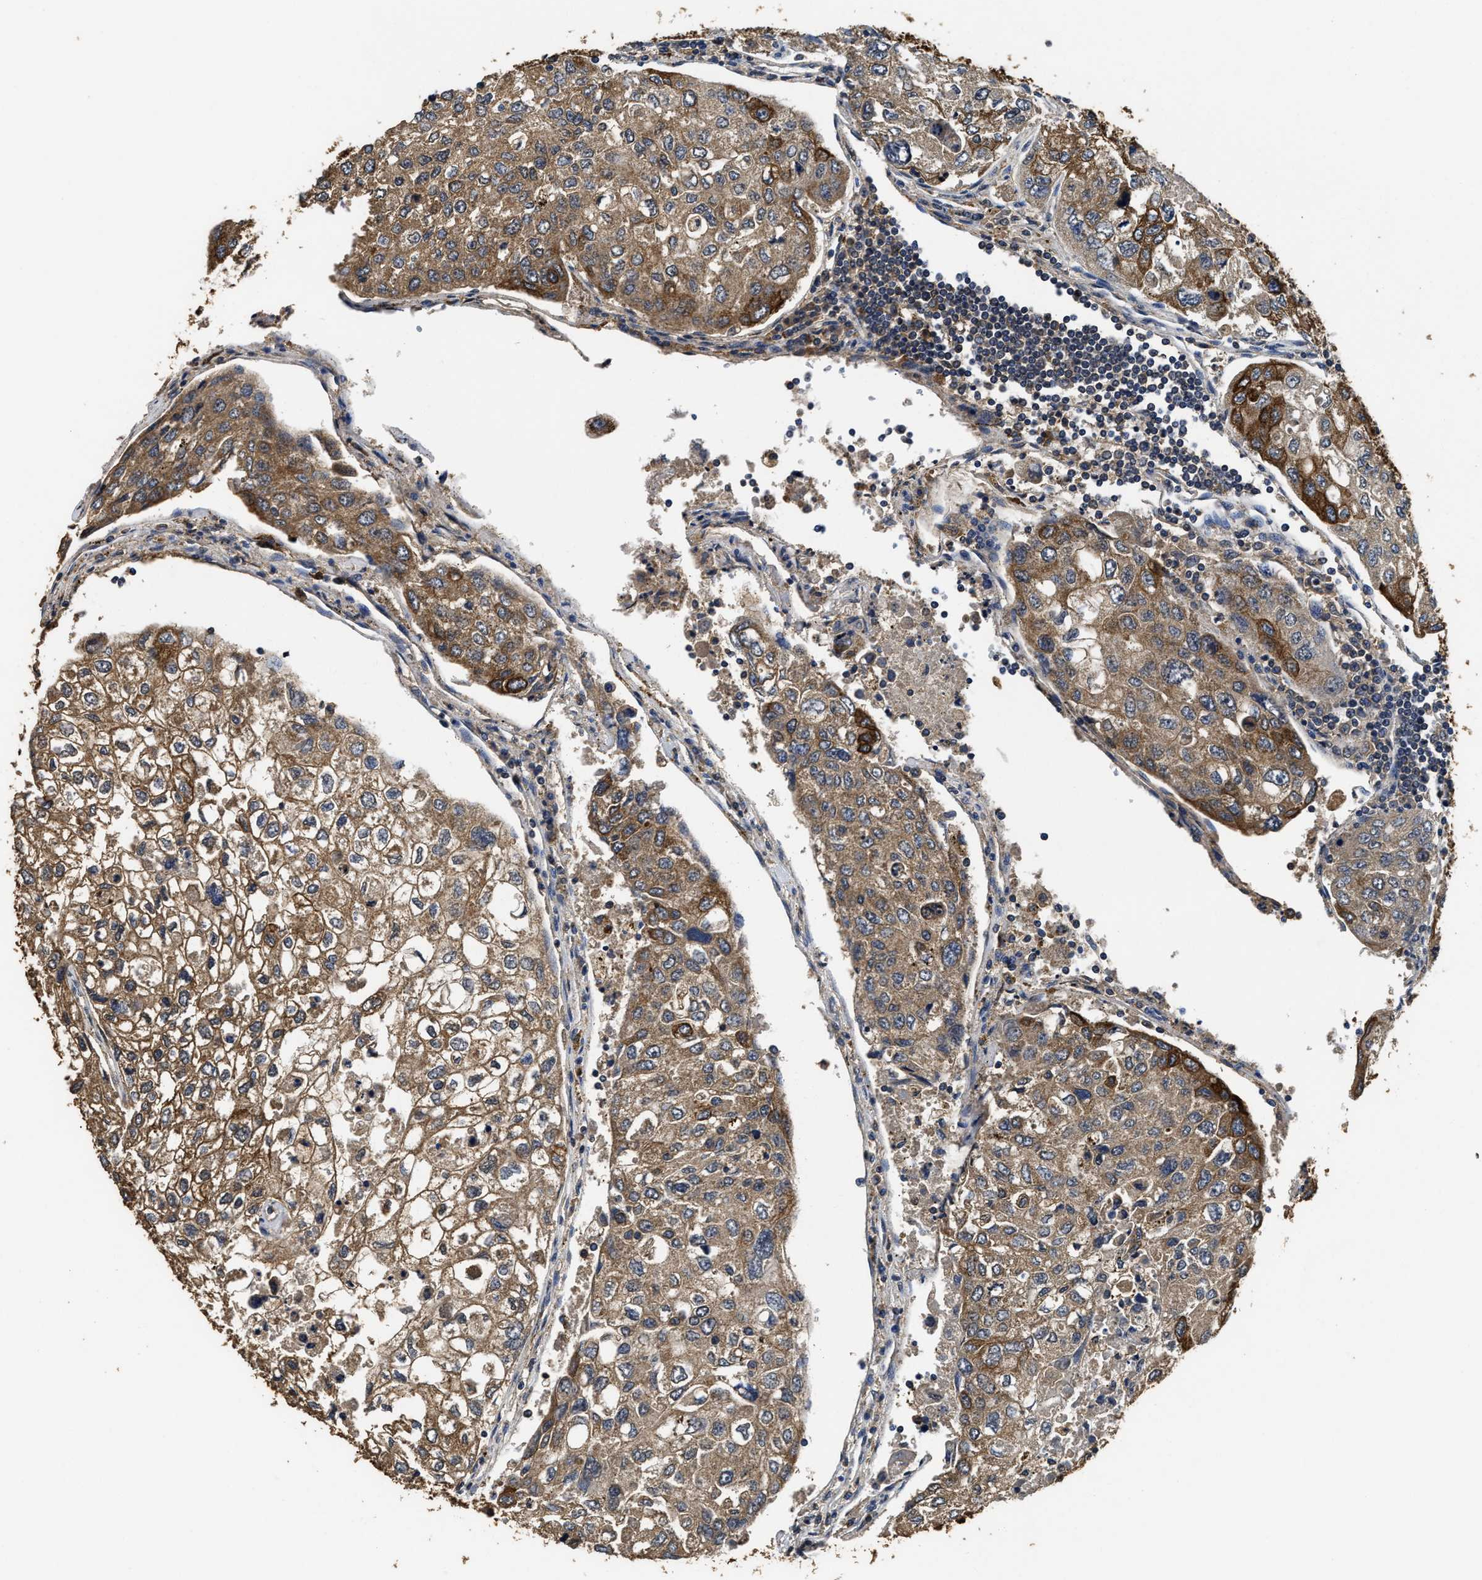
{"staining": {"intensity": "moderate", "quantity": ">75%", "location": "cytoplasmic/membranous"}, "tissue": "urothelial cancer", "cell_type": "Tumor cells", "image_type": "cancer", "snomed": [{"axis": "morphology", "description": "Urothelial carcinoma, High grade"}, {"axis": "topography", "description": "Lymph node"}, {"axis": "topography", "description": "Urinary bladder"}], "caption": "Tumor cells demonstrate medium levels of moderate cytoplasmic/membranous expression in about >75% of cells in human urothelial cancer. Nuclei are stained in blue.", "gene": "CTNNA1", "patient": {"sex": "male", "age": 51}}